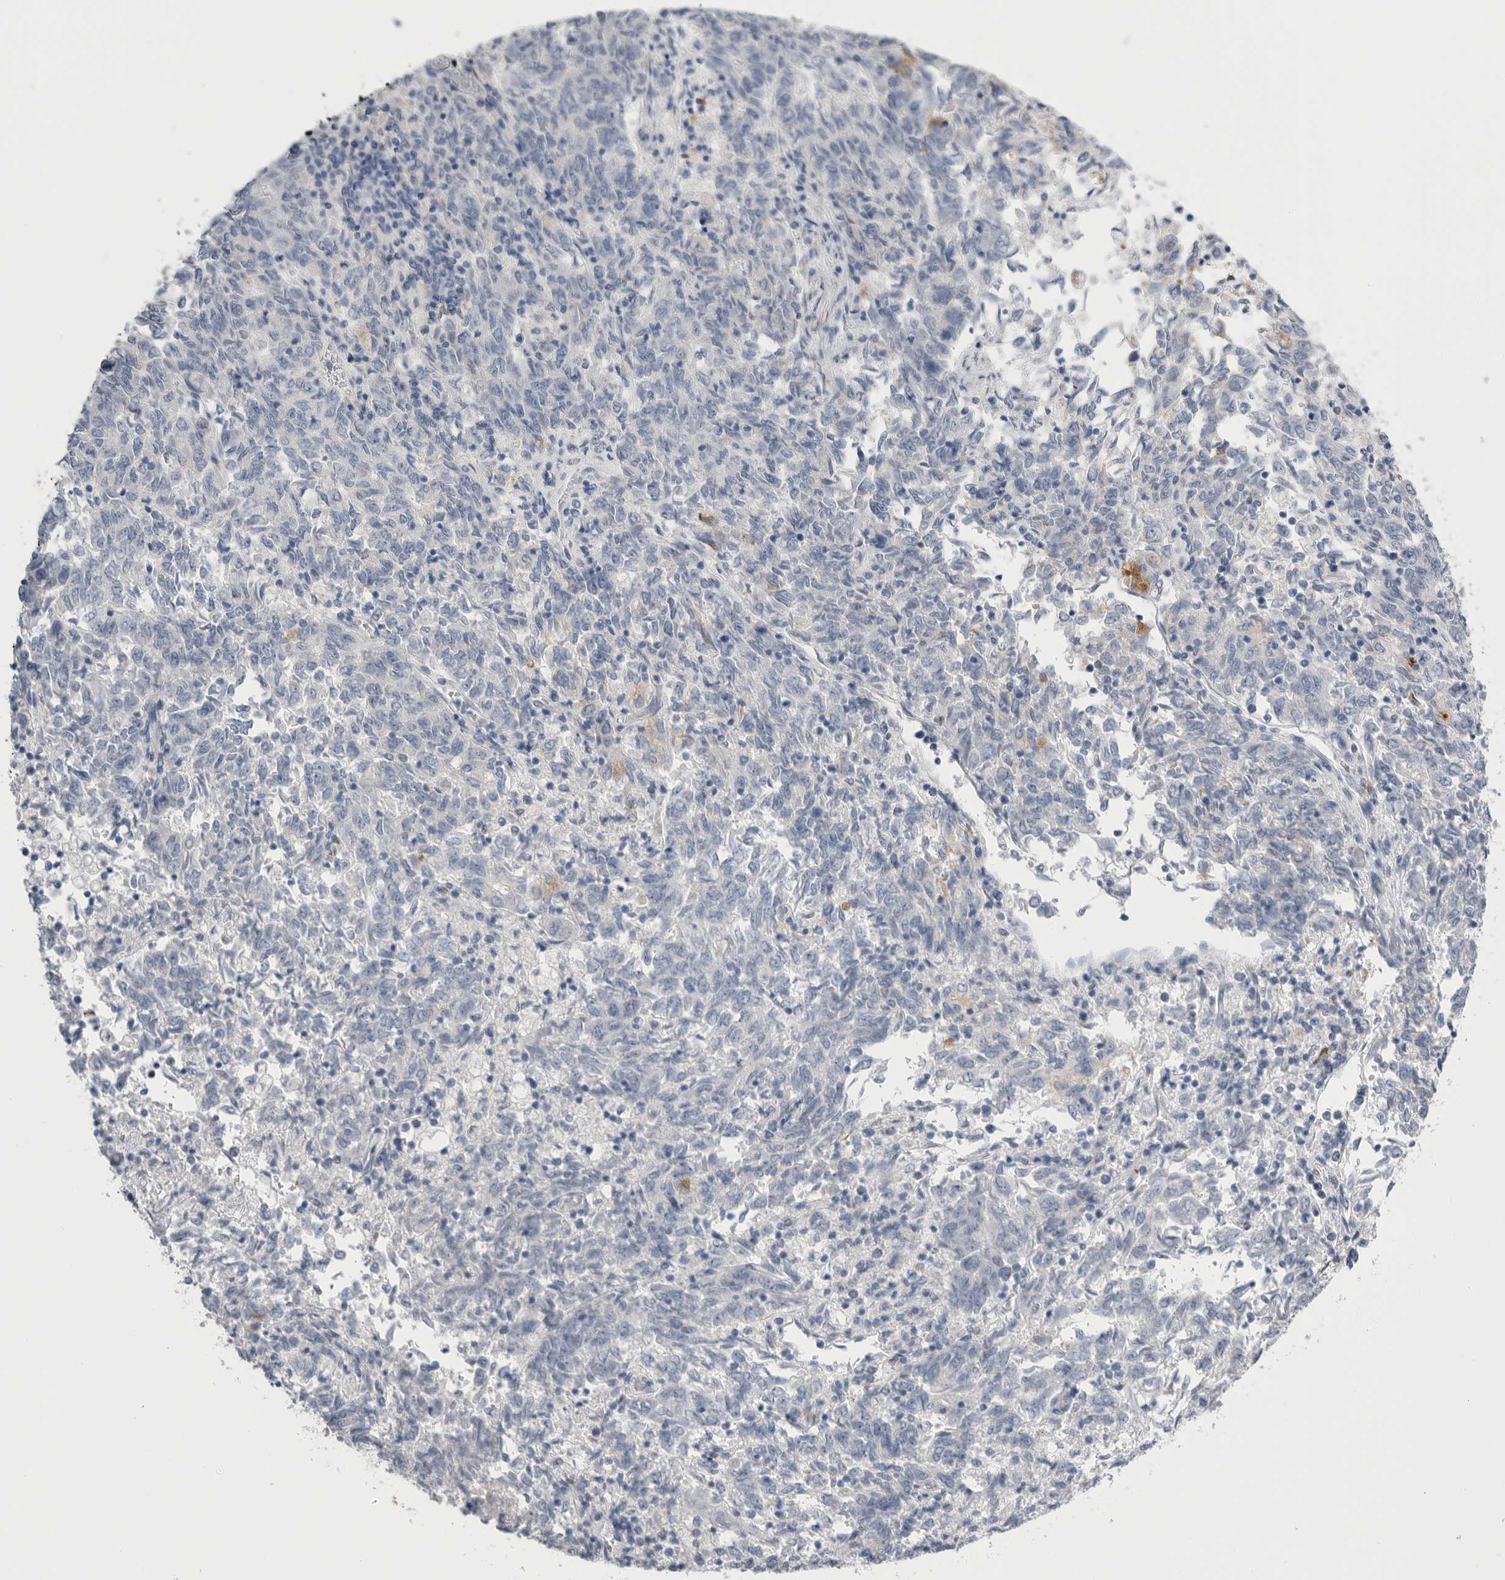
{"staining": {"intensity": "negative", "quantity": "none", "location": "none"}, "tissue": "endometrial cancer", "cell_type": "Tumor cells", "image_type": "cancer", "snomed": [{"axis": "morphology", "description": "Adenocarcinoma, NOS"}, {"axis": "topography", "description": "Endometrium"}], "caption": "Immunohistochemical staining of adenocarcinoma (endometrial) reveals no significant expression in tumor cells.", "gene": "TIMP1", "patient": {"sex": "female", "age": 80}}